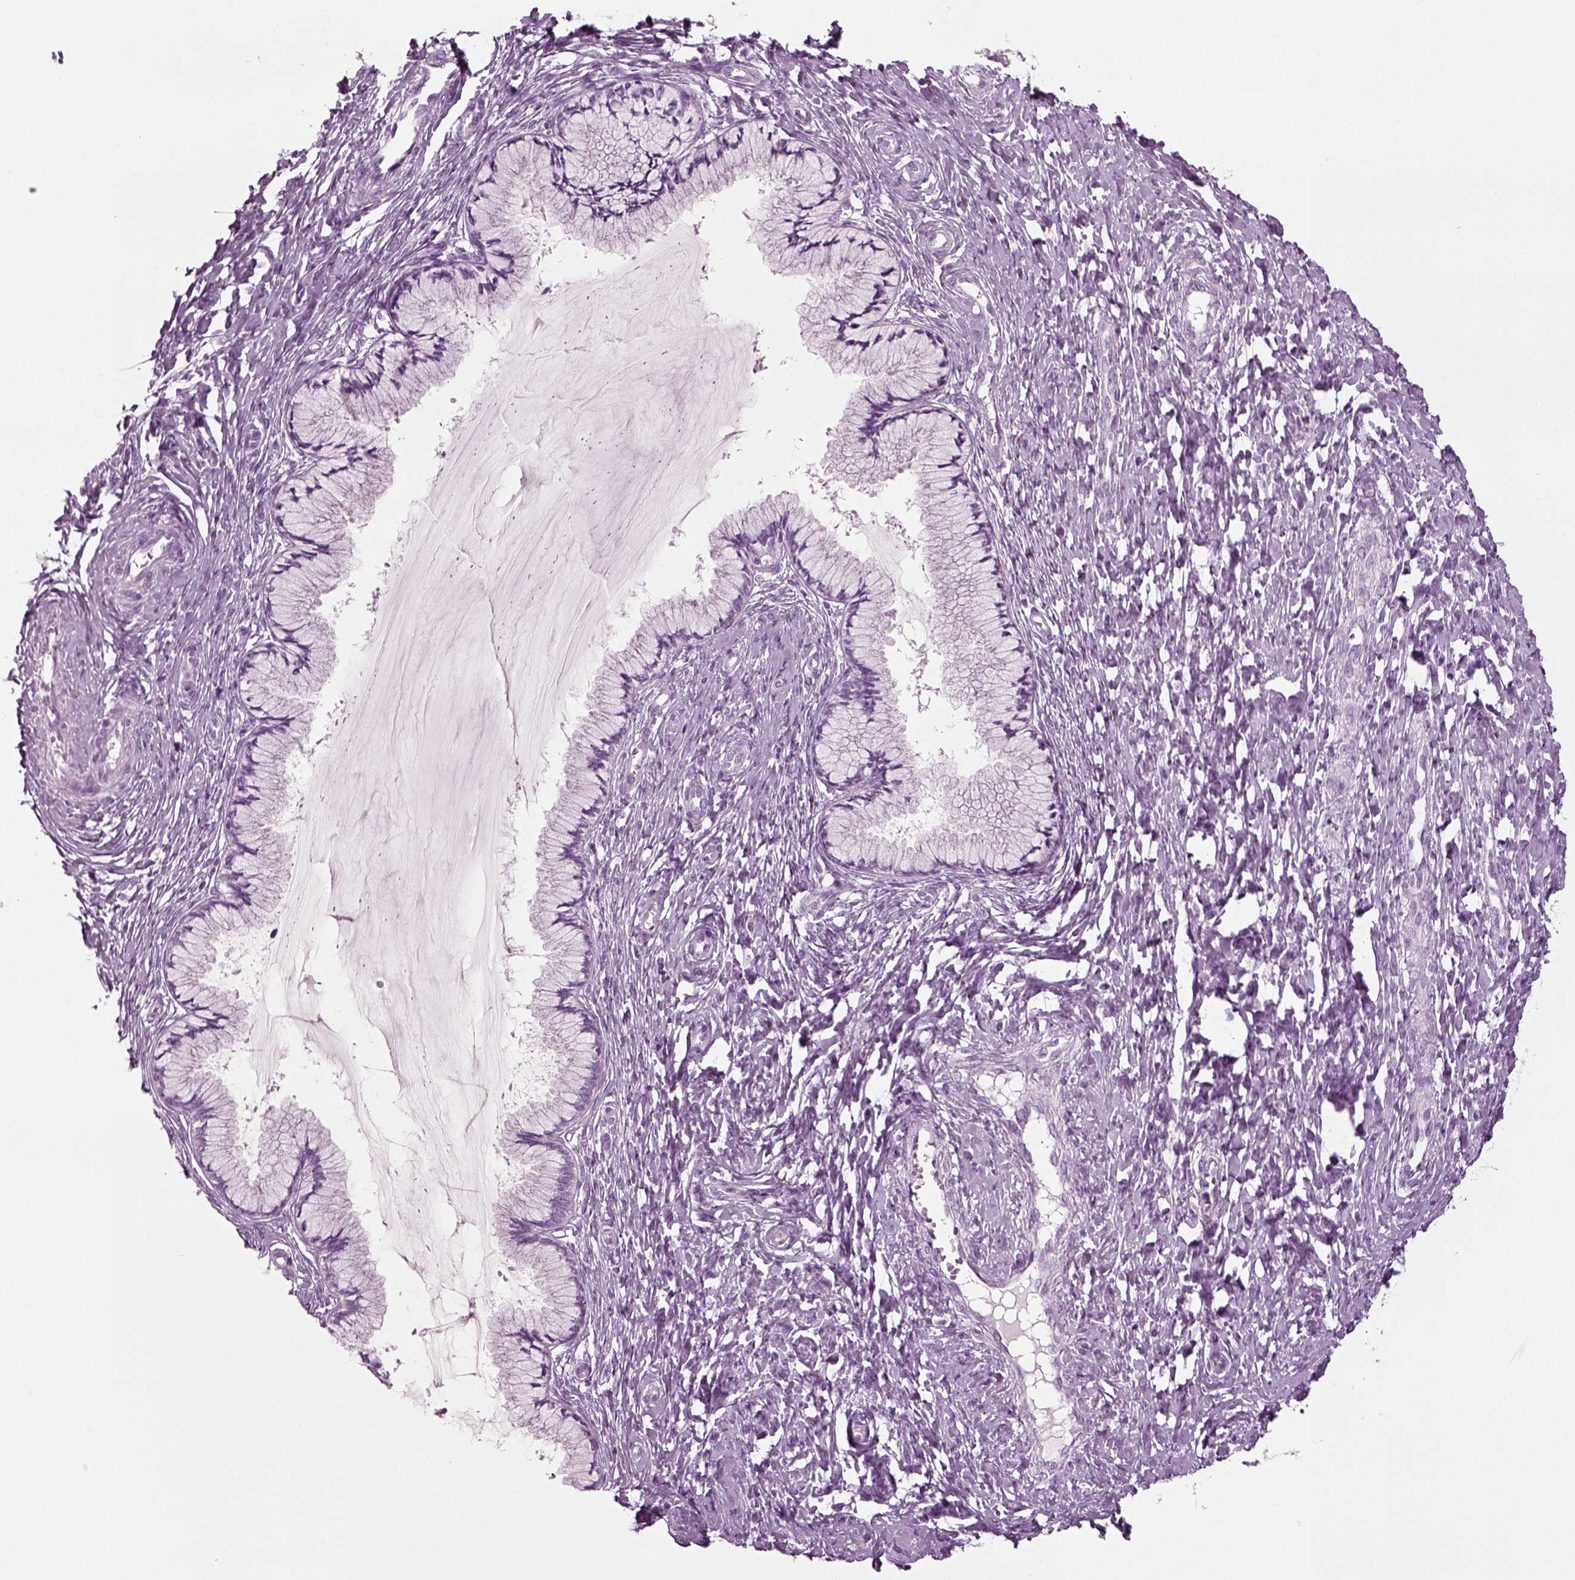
{"staining": {"intensity": "negative", "quantity": "none", "location": "none"}, "tissue": "cervix", "cell_type": "Glandular cells", "image_type": "normal", "snomed": [{"axis": "morphology", "description": "Normal tissue, NOS"}, {"axis": "topography", "description": "Cervix"}], "caption": "Immunohistochemistry histopathology image of benign cervix stained for a protein (brown), which exhibits no positivity in glandular cells.", "gene": "CRABP1", "patient": {"sex": "female", "age": 37}}